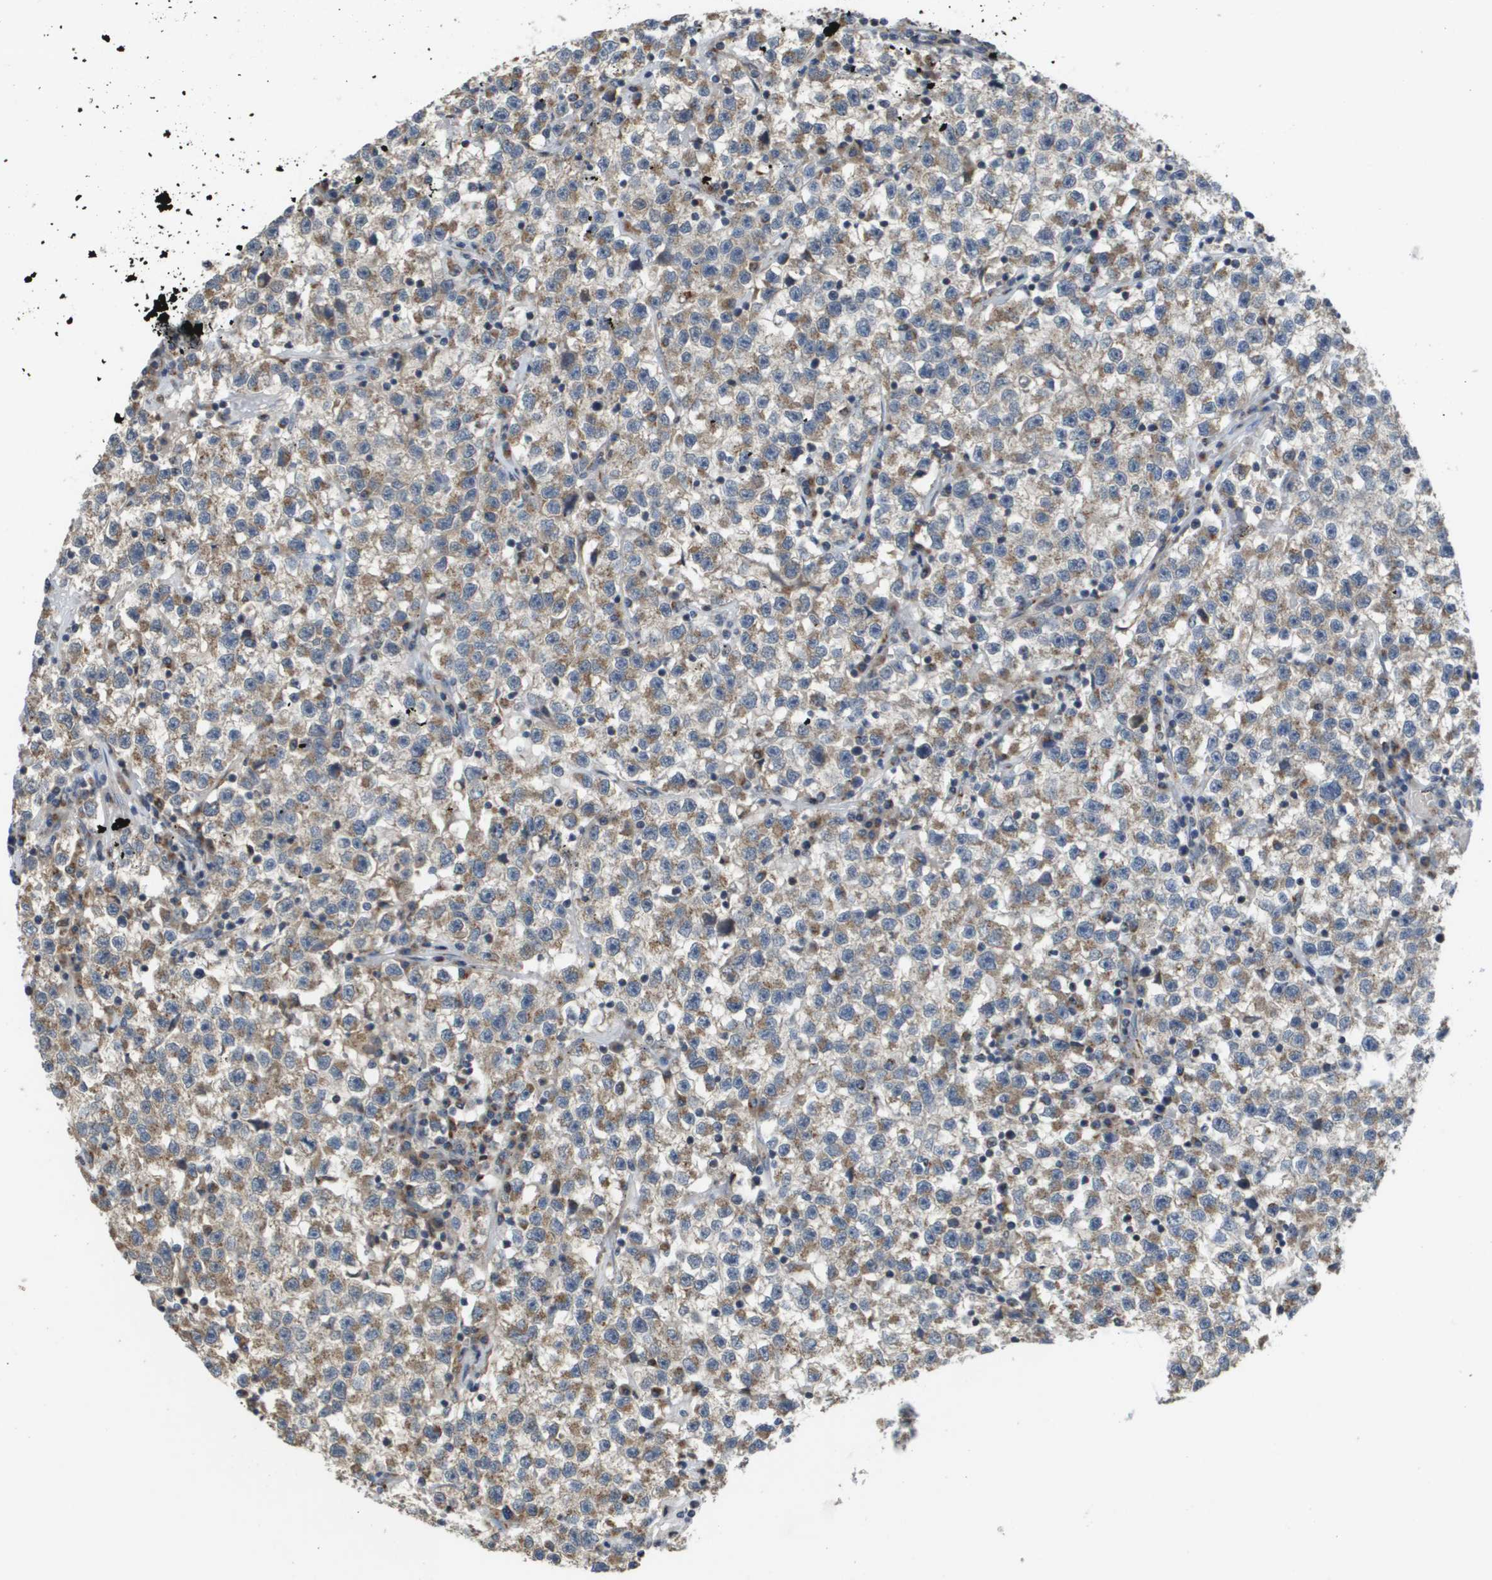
{"staining": {"intensity": "moderate", "quantity": ">75%", "location": "cytoplasmic/membranous"}, "tissue": "testis cancer", "cell_type": "Tumor cells", "image_type": "cancer", "snomed": [{"axis": "morphology", "description": "Seminoma, NOS"}, {"axis": "topography", "description": "Testis"}], "caption": "Brown immunohistochemical staining in human seminoma (testis) reveals moderate cytoplasmic/membranous positivity in about >75% of tumor cells.", "gene": "PCK1", "patient": {"sex": "male", "age": 22}}